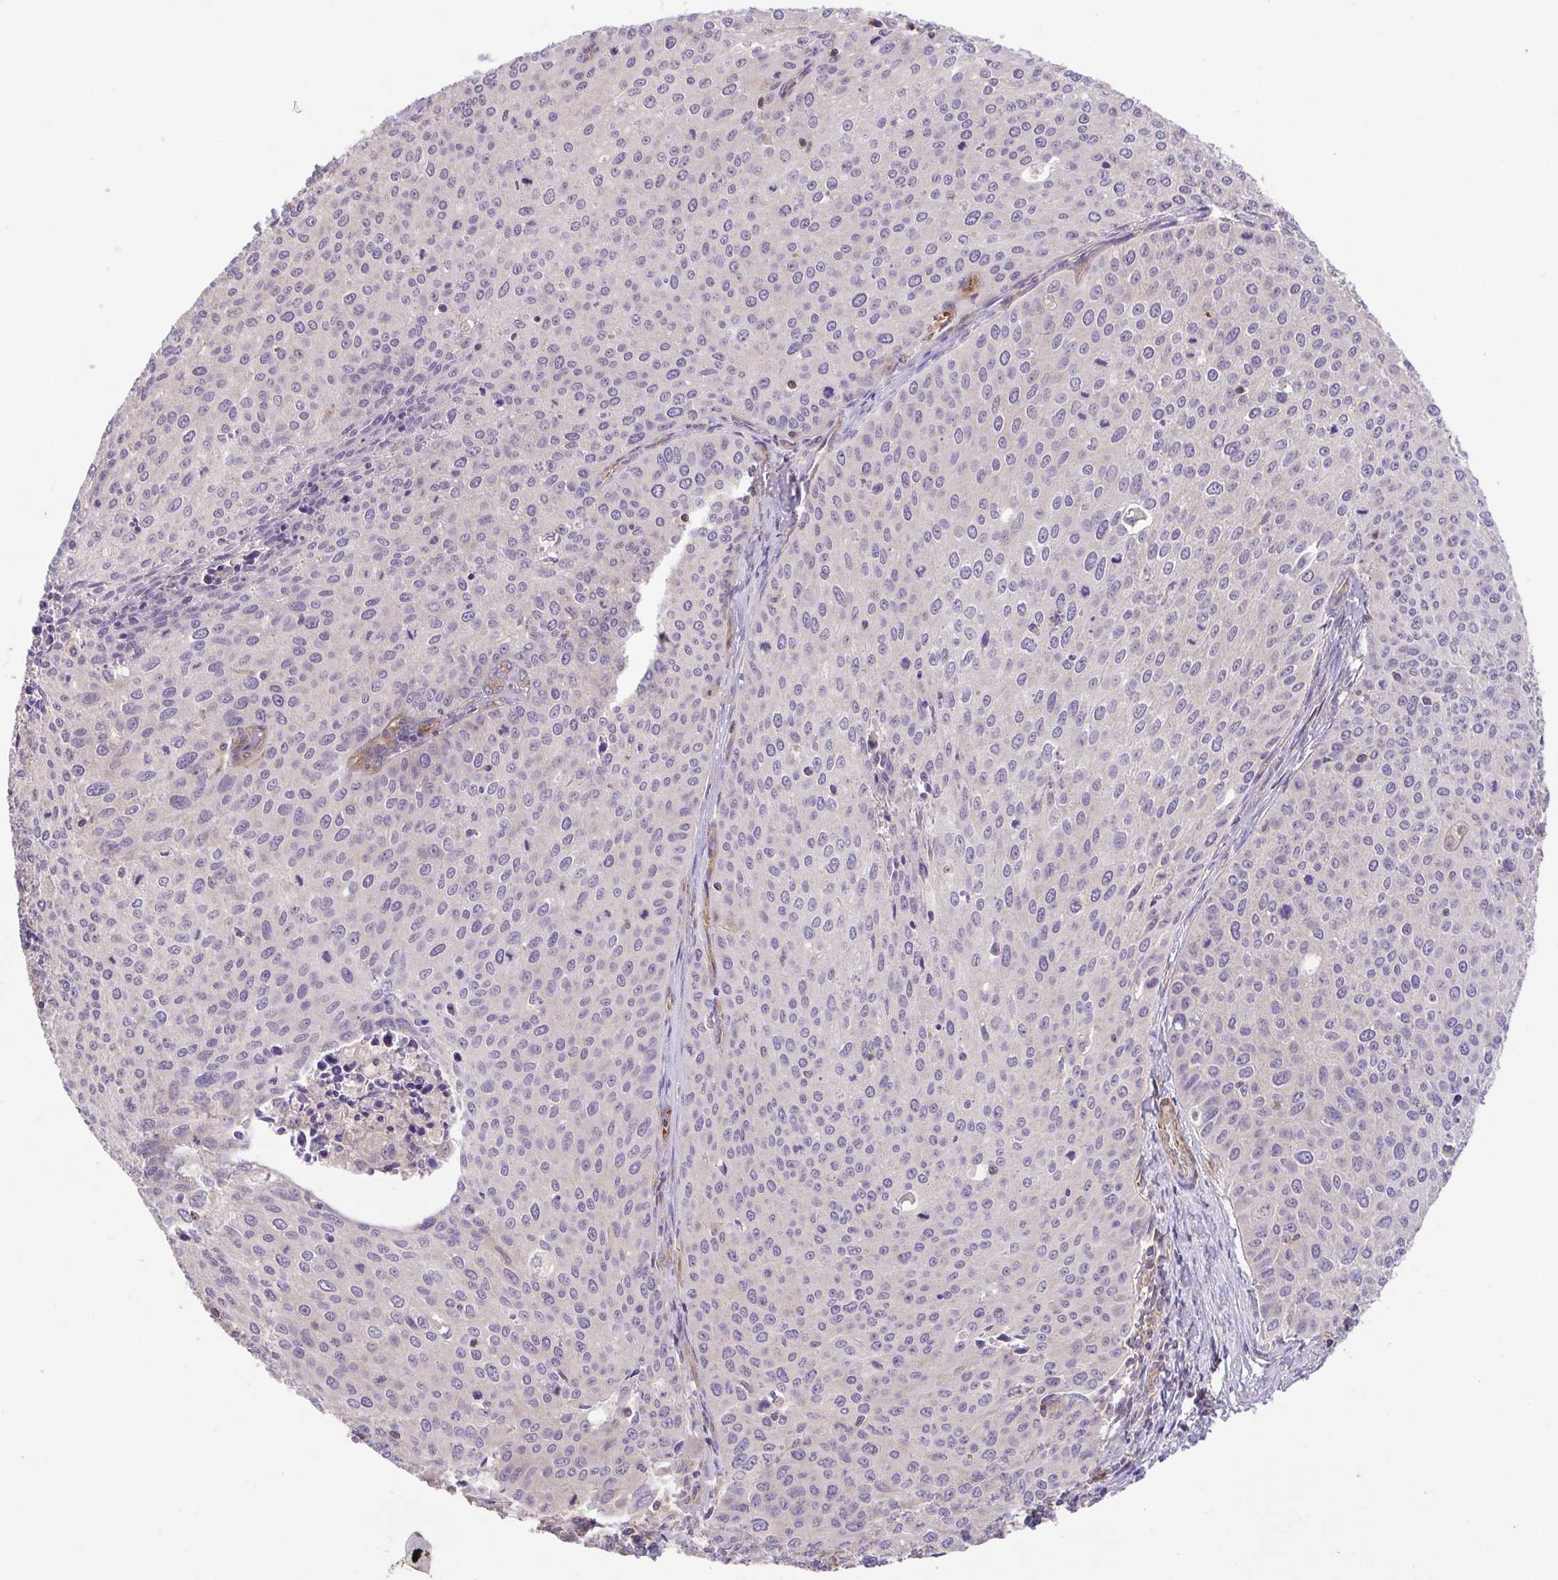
{"staining": {"intensity": "negative", "quantity": "none", "location": "none"}, "tissue": "cervical cancer", "cell_type": "Tumor cells", "image_type": "cancer", "snomed": [{"axis": "morphology", "description": "Squamous cell carcinoma, NOS"}, {"axis": "topography", "description": "Cervix"}], "caption": "This is an IHC photomicrograph of human squamous cell carcinoma (cervical). There is no staining in tumor cells.", "gene": "IDE", "patient": {"sex": "female", "age": 38}}